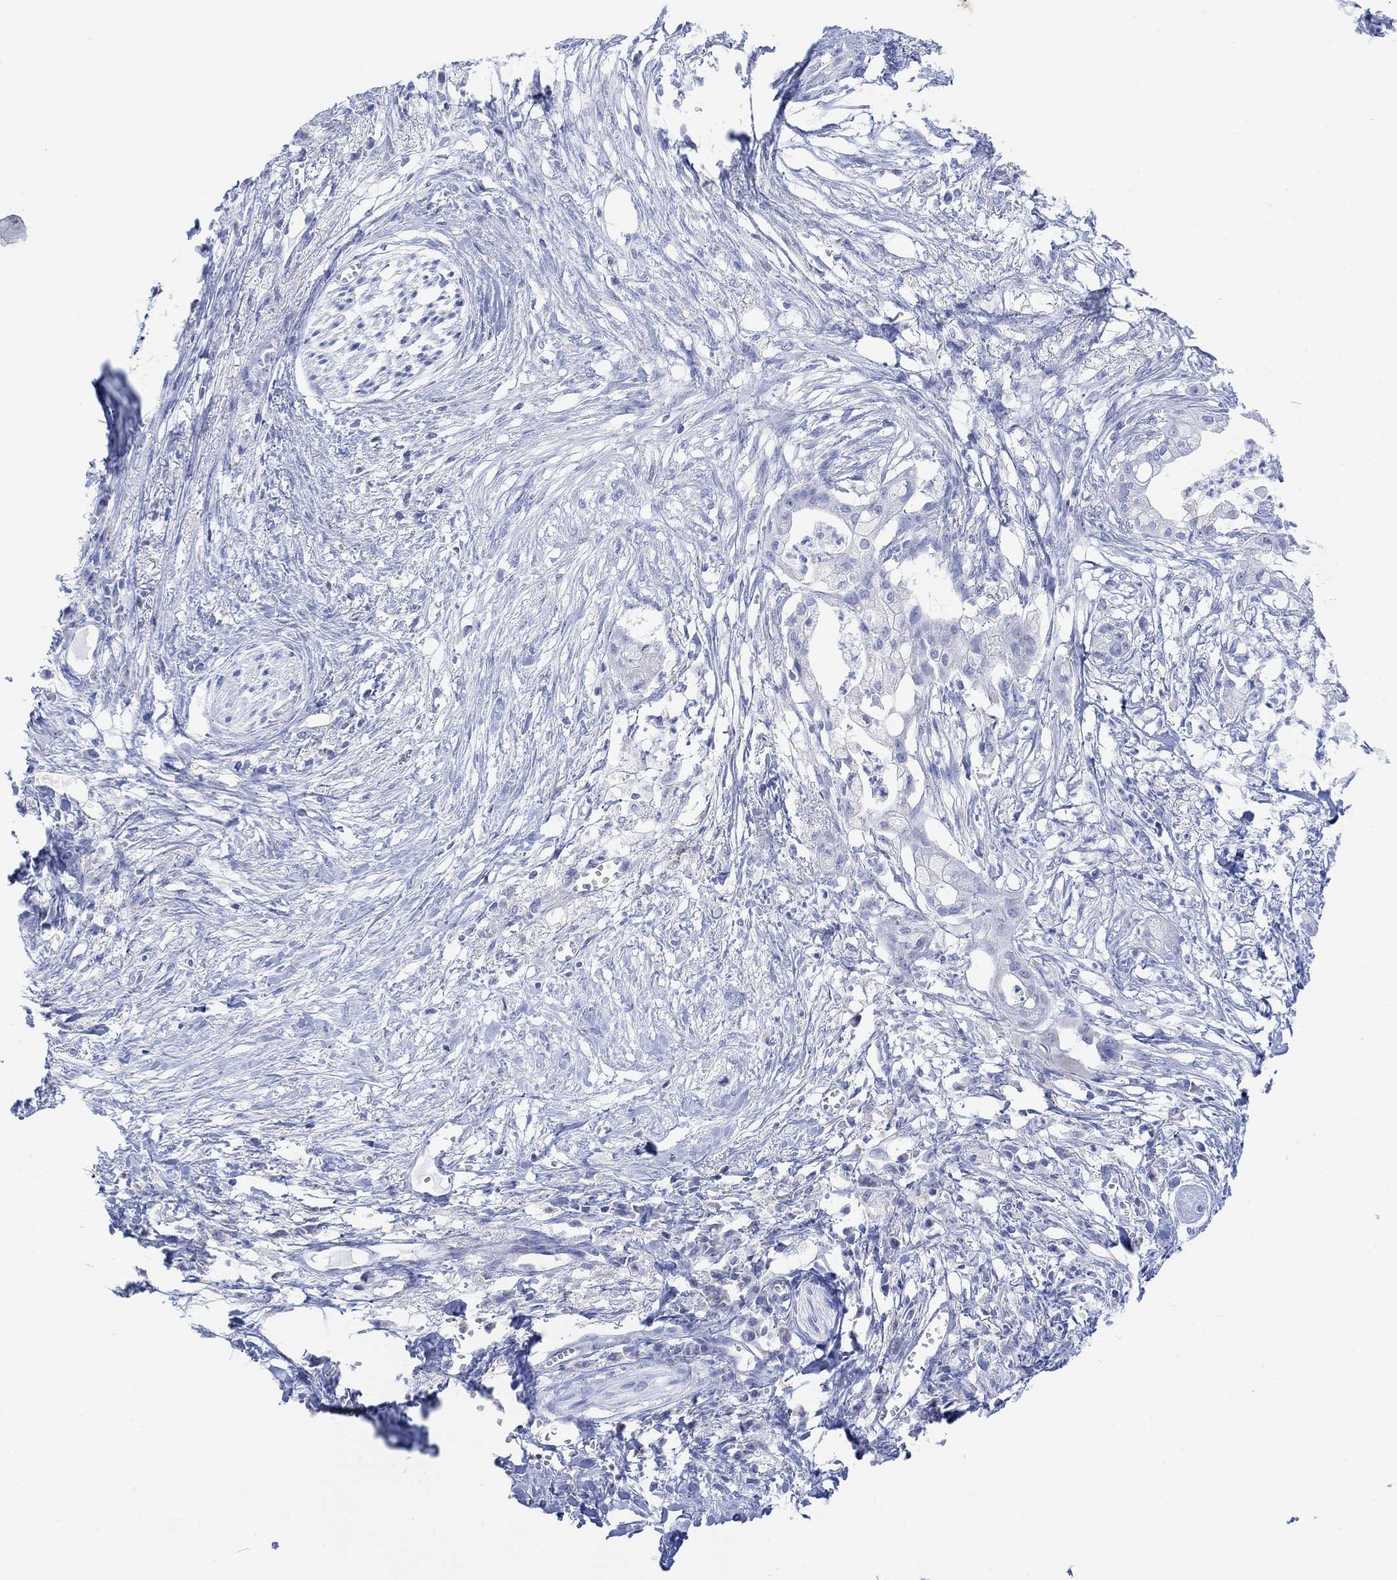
{"staining": {"intensity": "negative", "quantity": "none", "location": "none"}, "tissue": "pancreatic cancer", "cell_type": "Tumor cells", "image_type": "cancer", "snomed": [{"axis": "morphology", "description": "Normal tissue, NOS"}, {"axis": "morphology", "description": "Adenocarcinoma, NOS"}, {"axis": "topography", "description": "Pancreas"}], "caption": "Tumor cells show no significant expression in adenocarcinoma (pancreatic). The staining was performed using DAB to visualize the protein expression in brown, while the nuclei were stained in blue with hematoxylin (Magnification: 20x).", "gene": "SYT12", "patient": {"sex": "female", "age": 58}}